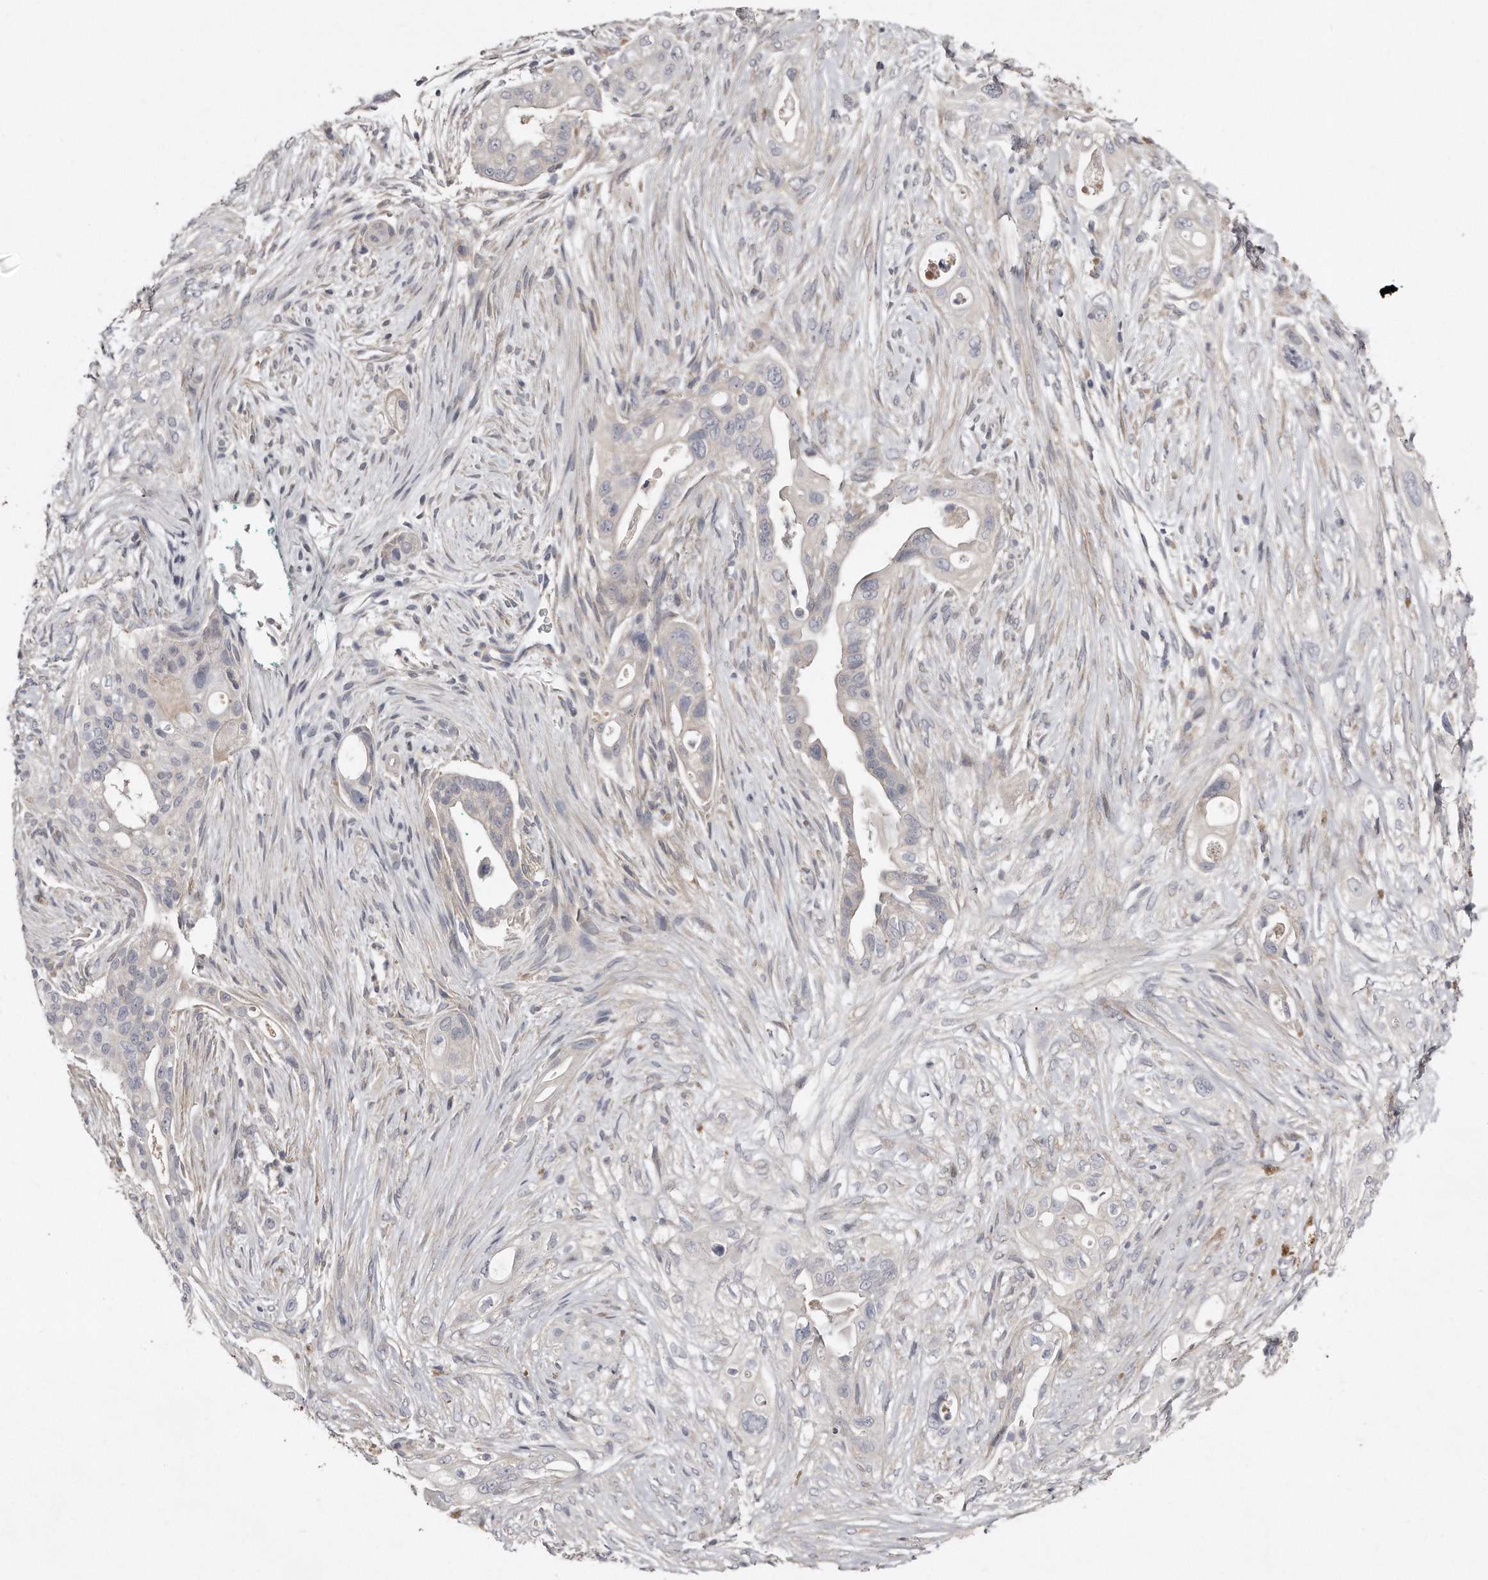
{"staining": {"intensity": "negative", "quantity": "none", "location": "none"}, "tissue": "pancreatic cancer", "cell_type": "Tumor cells", "image_type": "cancer", "snomed": [{"axis": "morphology", "description": "Adenocarcinoma, NOS"}, {"axis": "topography", "description": "Pancreas"}], "caption": "DAB (3,3'-diaminobenzidine) immunohistochemical staining of pancreatic cancer demonstrates no significant expression in tumor cells.", "gene": "LMOD1", "patient": {"sex": "male", "age": 53}}